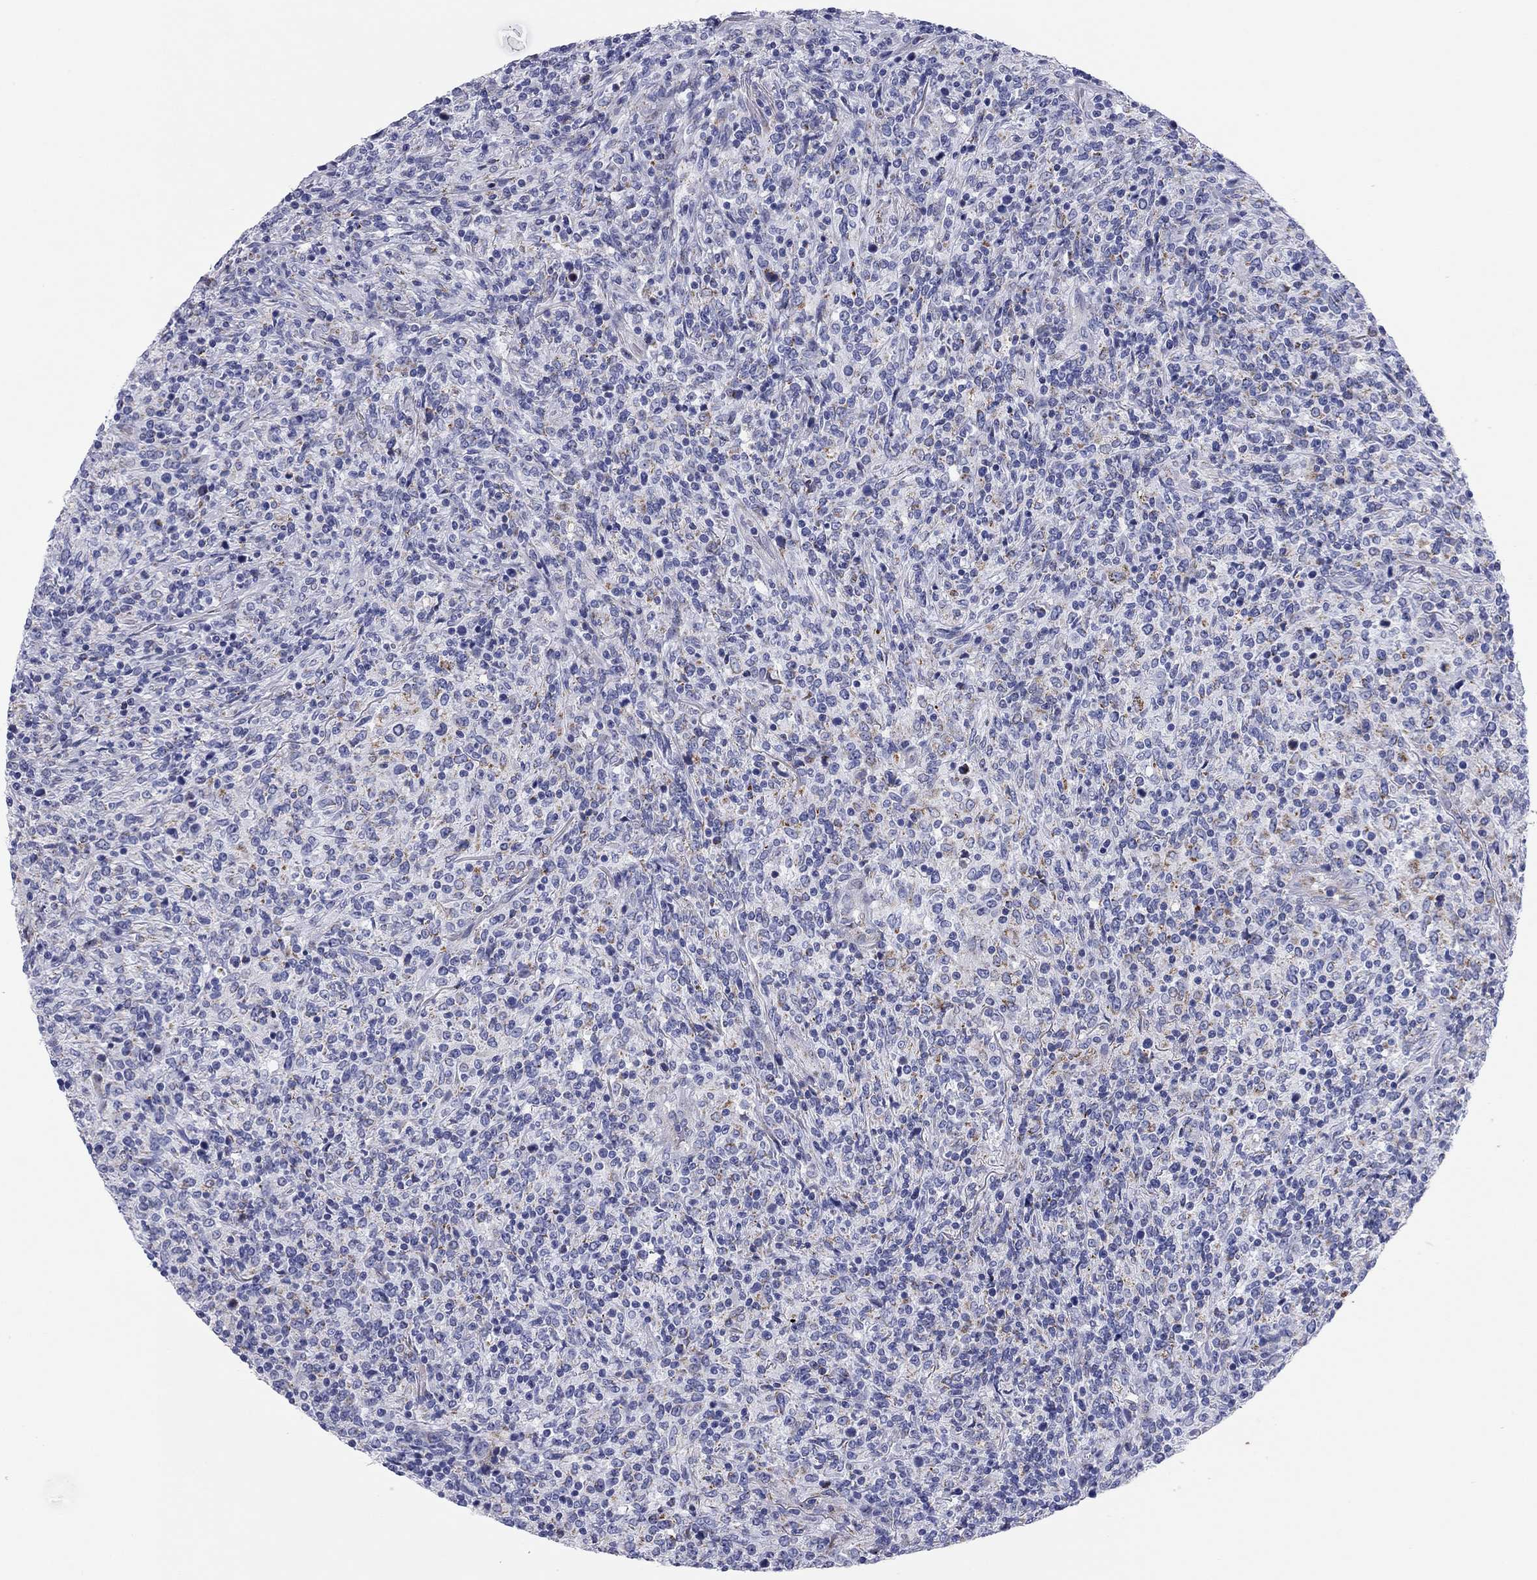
{"staining": {"intensity": "negative", "quantity": "none", "location": "none"}, "tissue": "lymphoma", "cell_type": "Tumor cells", "image_type": "cancer", "snomed": [{"axis": "morphology", "description": "Malignant lymphoma, non-Hodgkin's type, High grade"}, {"axis": "topography", "description": "Lung"}], "caption": "Photomicrograph shows no significant protein staining in tumor cells of lymphoma.", "gene": "CHI3L2", "patient": {"sex": "male", "age": 79}}